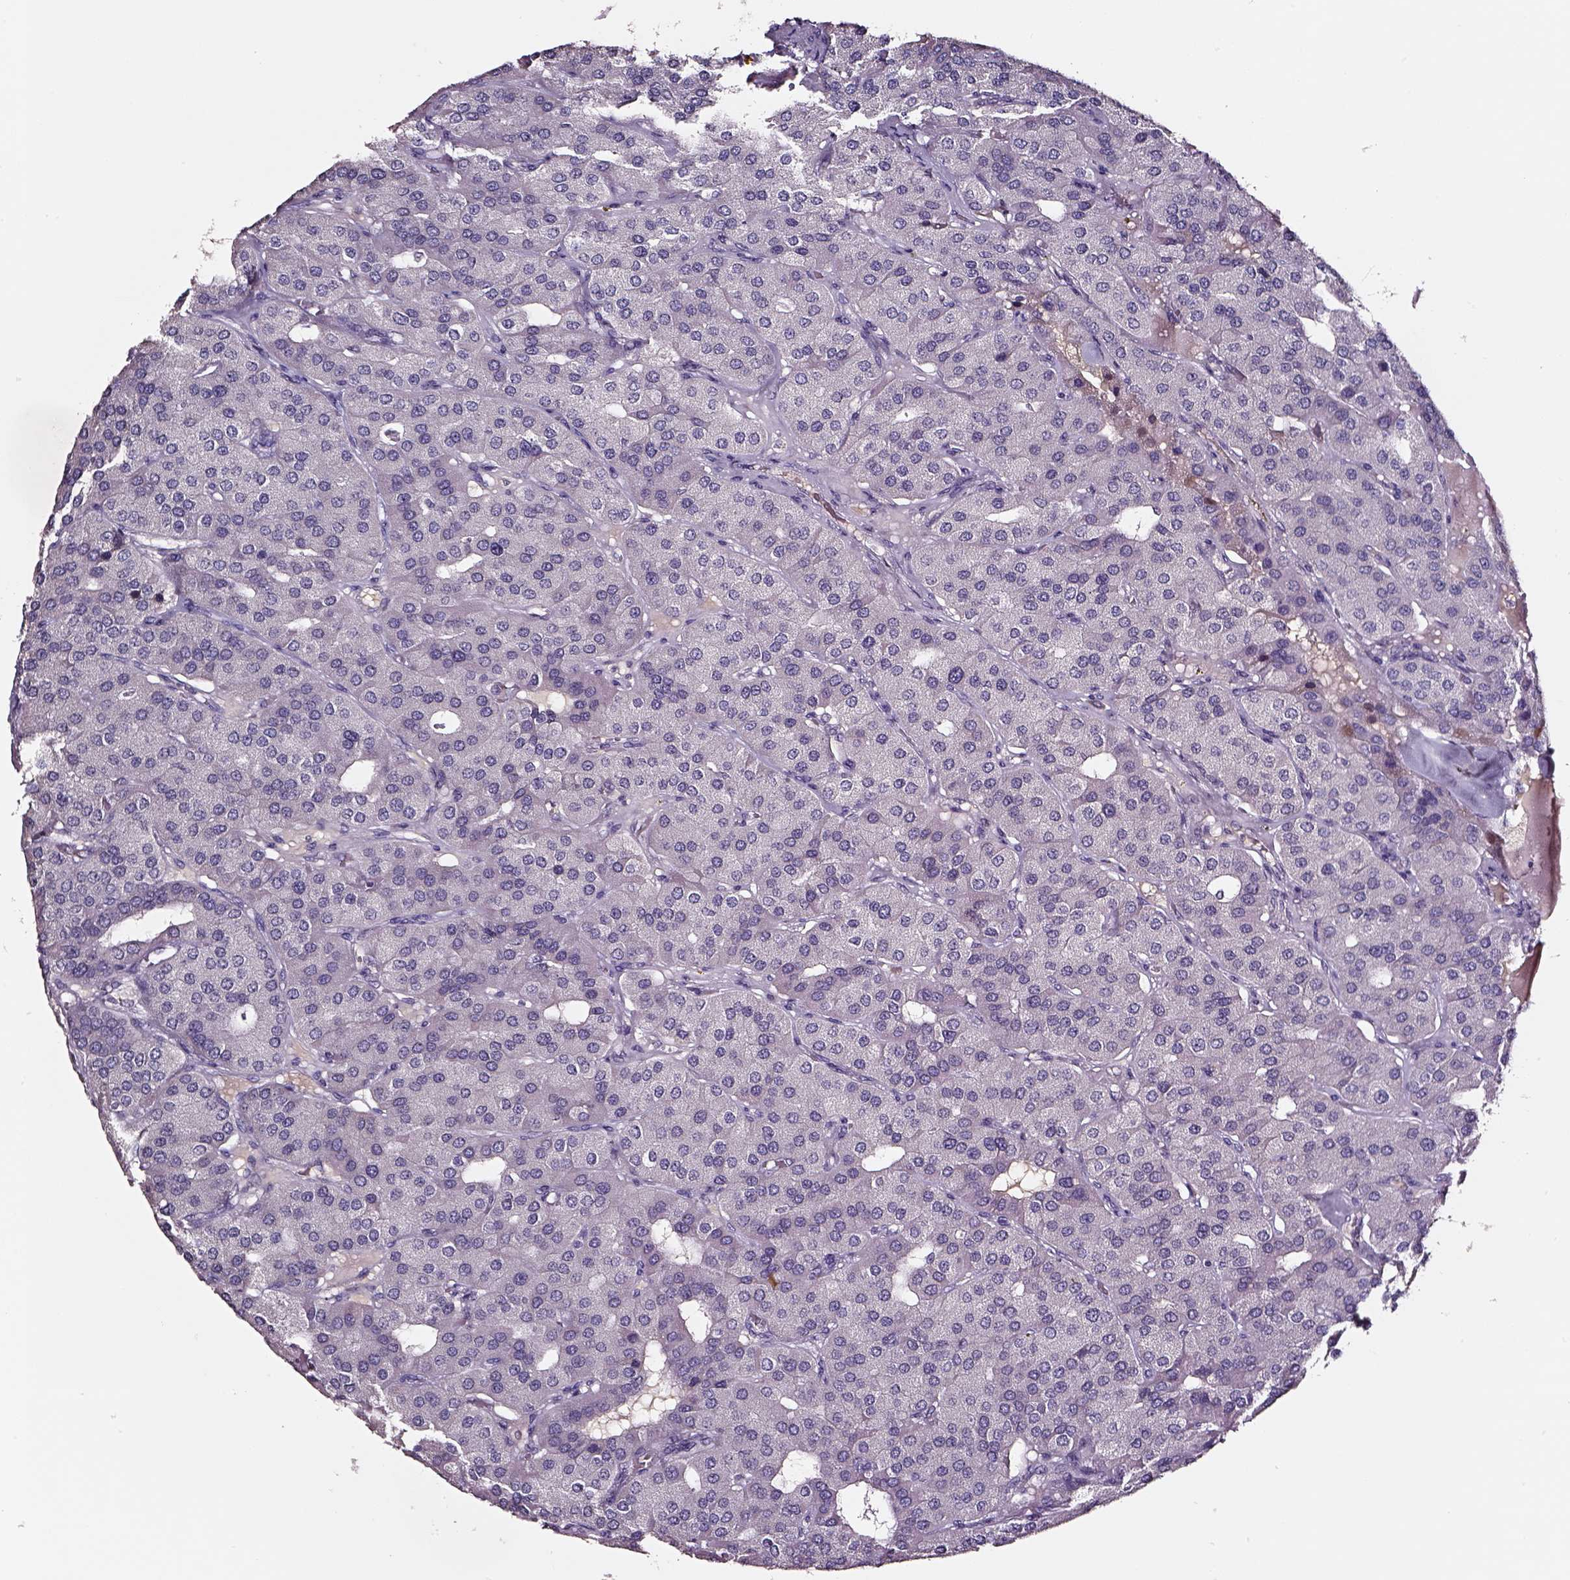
{"staining": {"intensity": "negative", "quantity": "none", "location": "none"}, "tissue": "parathyroid gland", "cell_type": "Glandular cells", "image_type": "normal", "snomed": [{"axis": "morphology", "description": "Normal tissue, NOS"}, {"axis": "morphology", "description": "Adenoma, NOS"}, {"axis": "topography", "description": "Parathyroid gland"}], "caption": "High magnification brightfield microscopy of benign parathyroid gland stained with DAB (brown) and counterstained with hematoxylin (blue): glandular cells show no significant positivity.", "gene": "SMIM17", "patient": {"sex": "female", "age": 86}}